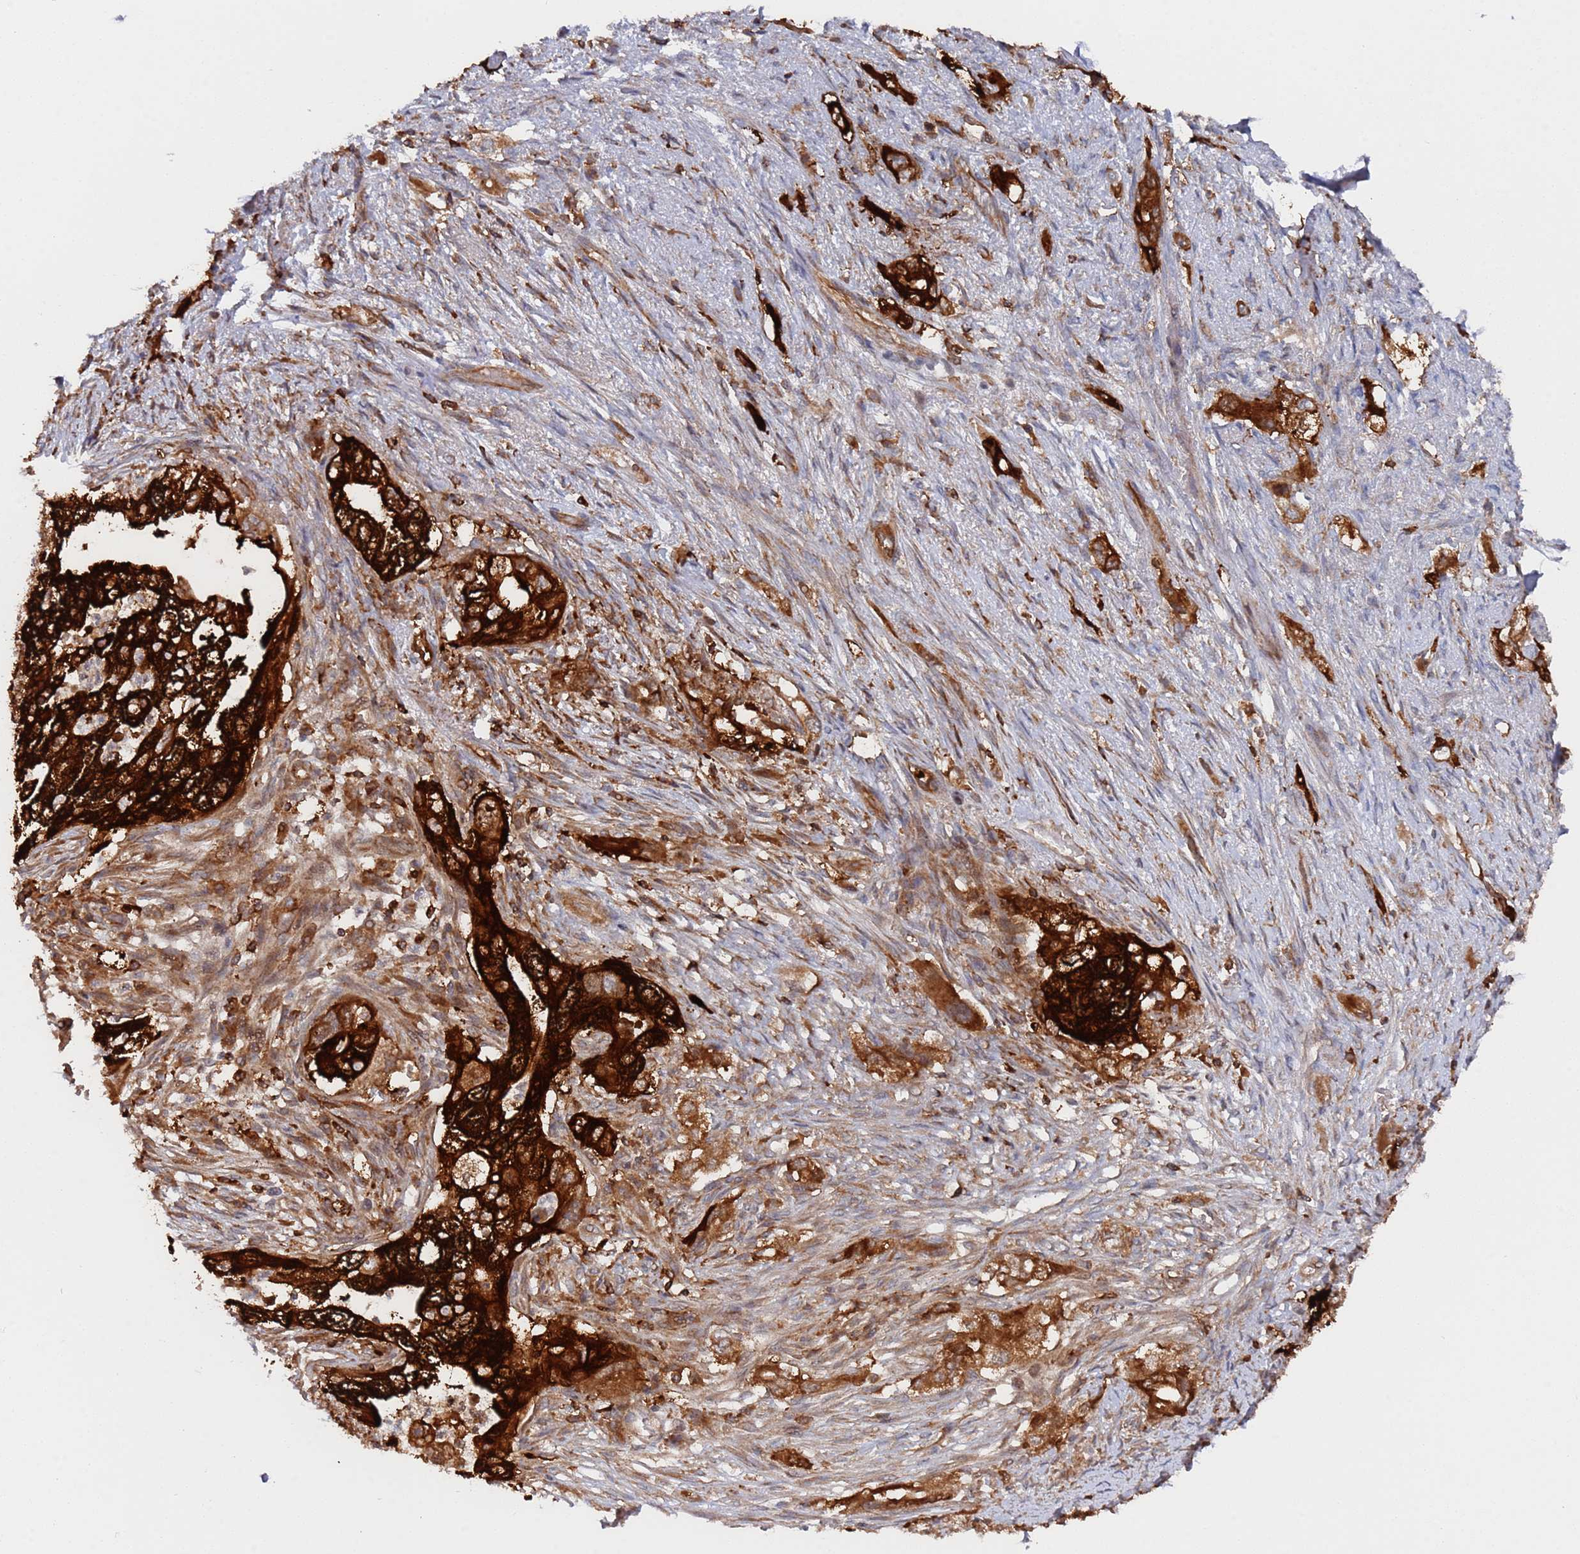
{"staining": {"intensity": "strong", "quantity": ">75%", "location": "cytoplasmic/membranous"}, "tissue": "pancreatic cancer", "cell_type": "Tumor cells", "image_type": "cancer", "snomed": [{"axis": "morphology", "description": "Adenocarcinoma, NOS"}, {"axis": "topography", "description": "Pancreas"}], "caption": "Immunohistochemical staining of pancreatic adenocarcinoma reveals high levels of strong cytoplasmic/membranous positivity in about >75% of tumor cells.", "gene": "DDX60", "patient": {"sex": "female", "age": 73}}